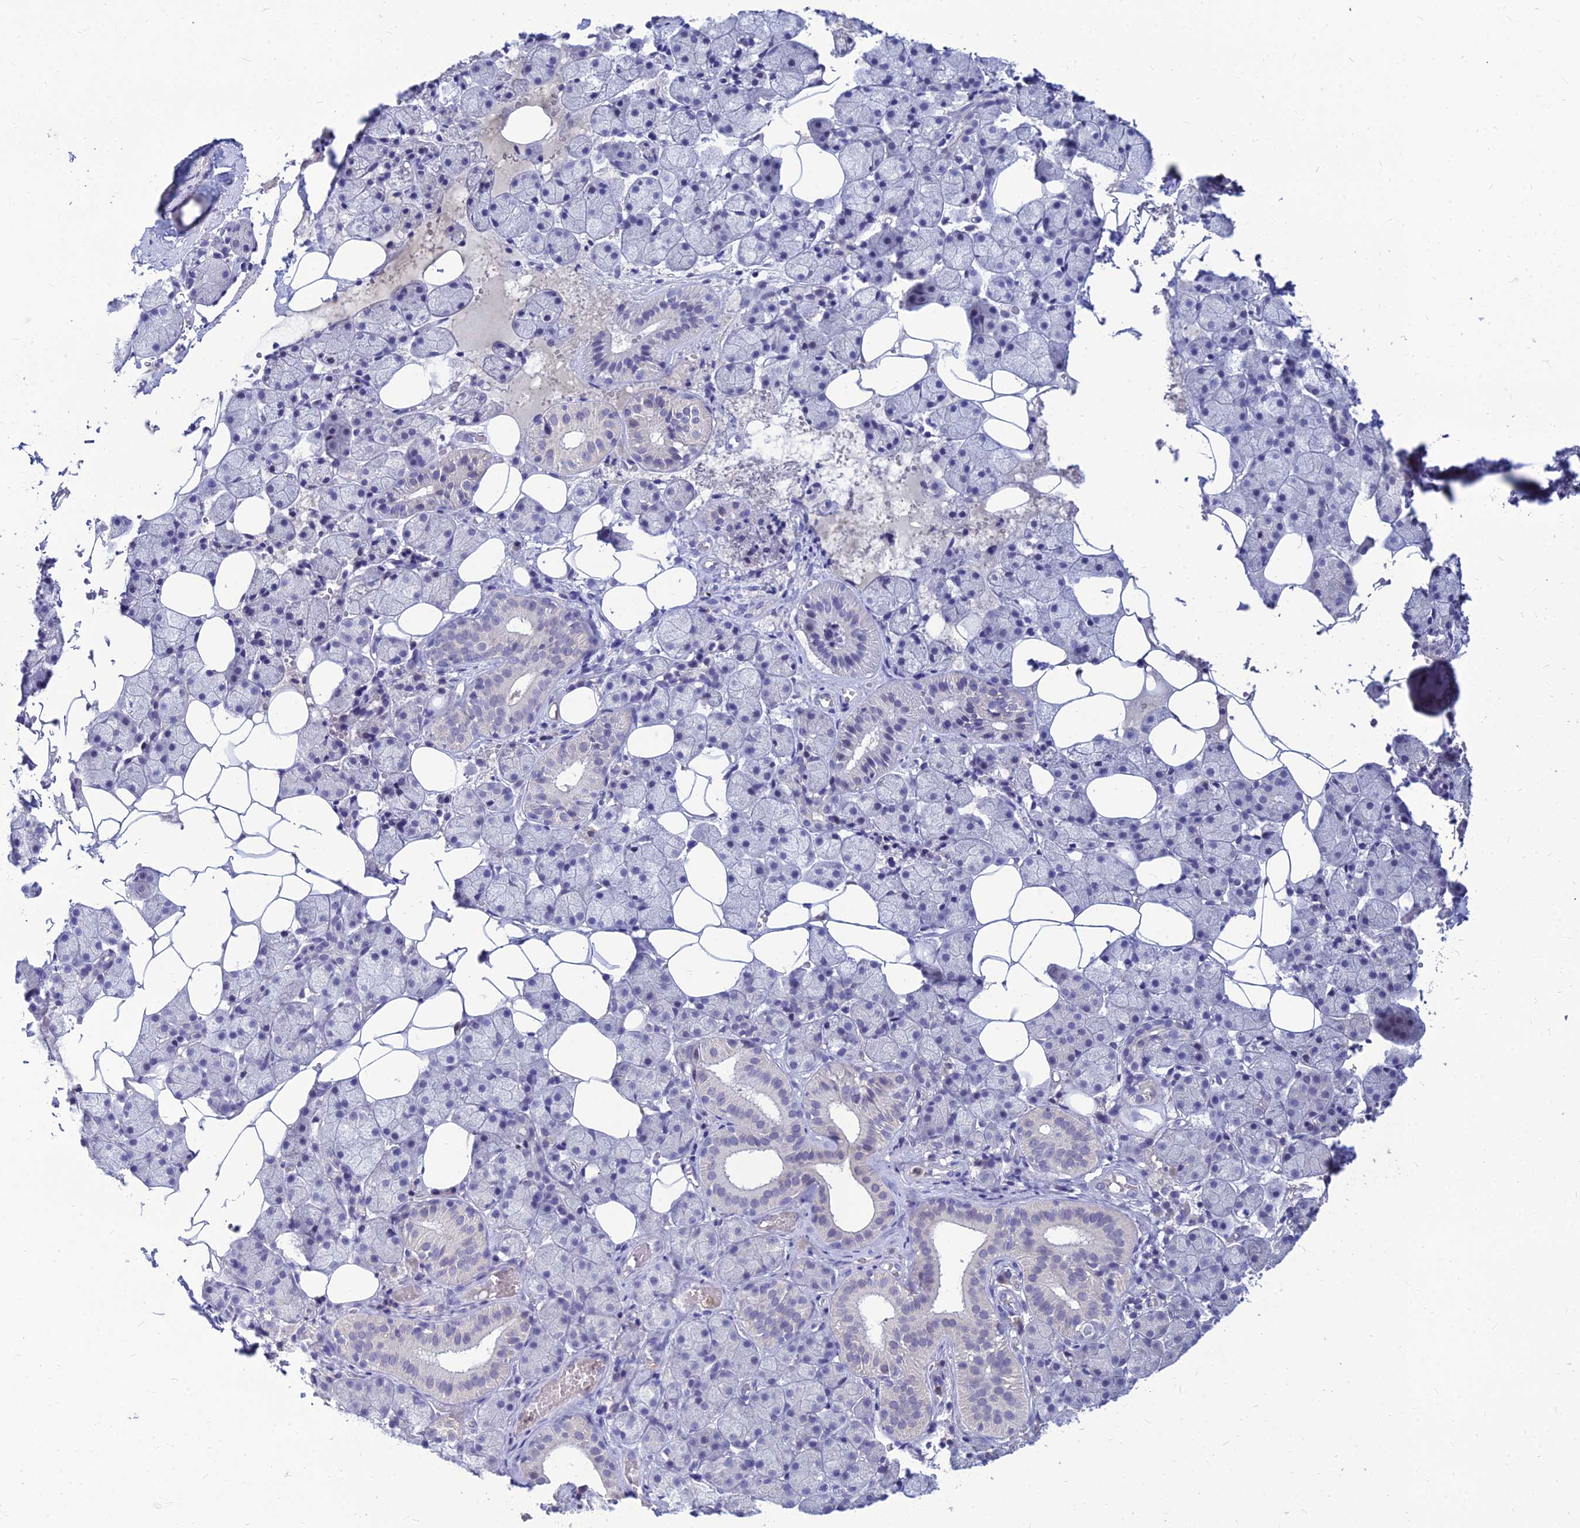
{"staining": {"intensity": "negative", "quantity": "none", "location": "none"}, "tissue": "salivary gland", "cell_type": "Glandular cells", "image_type": "normal", "snomed": [{"axis": "morphology", "description": "Normal tissue, NOS"}, {"axis": "topography", "description": "Salivary gland"}], "caption": "Protein analysis of unremarkable salivary gland exhibits no significant positivity in glandular cells. Nuclei are stained in blue.", "gene": "GOLGA6A", "patient": {"sex": "female", "age": 33}}